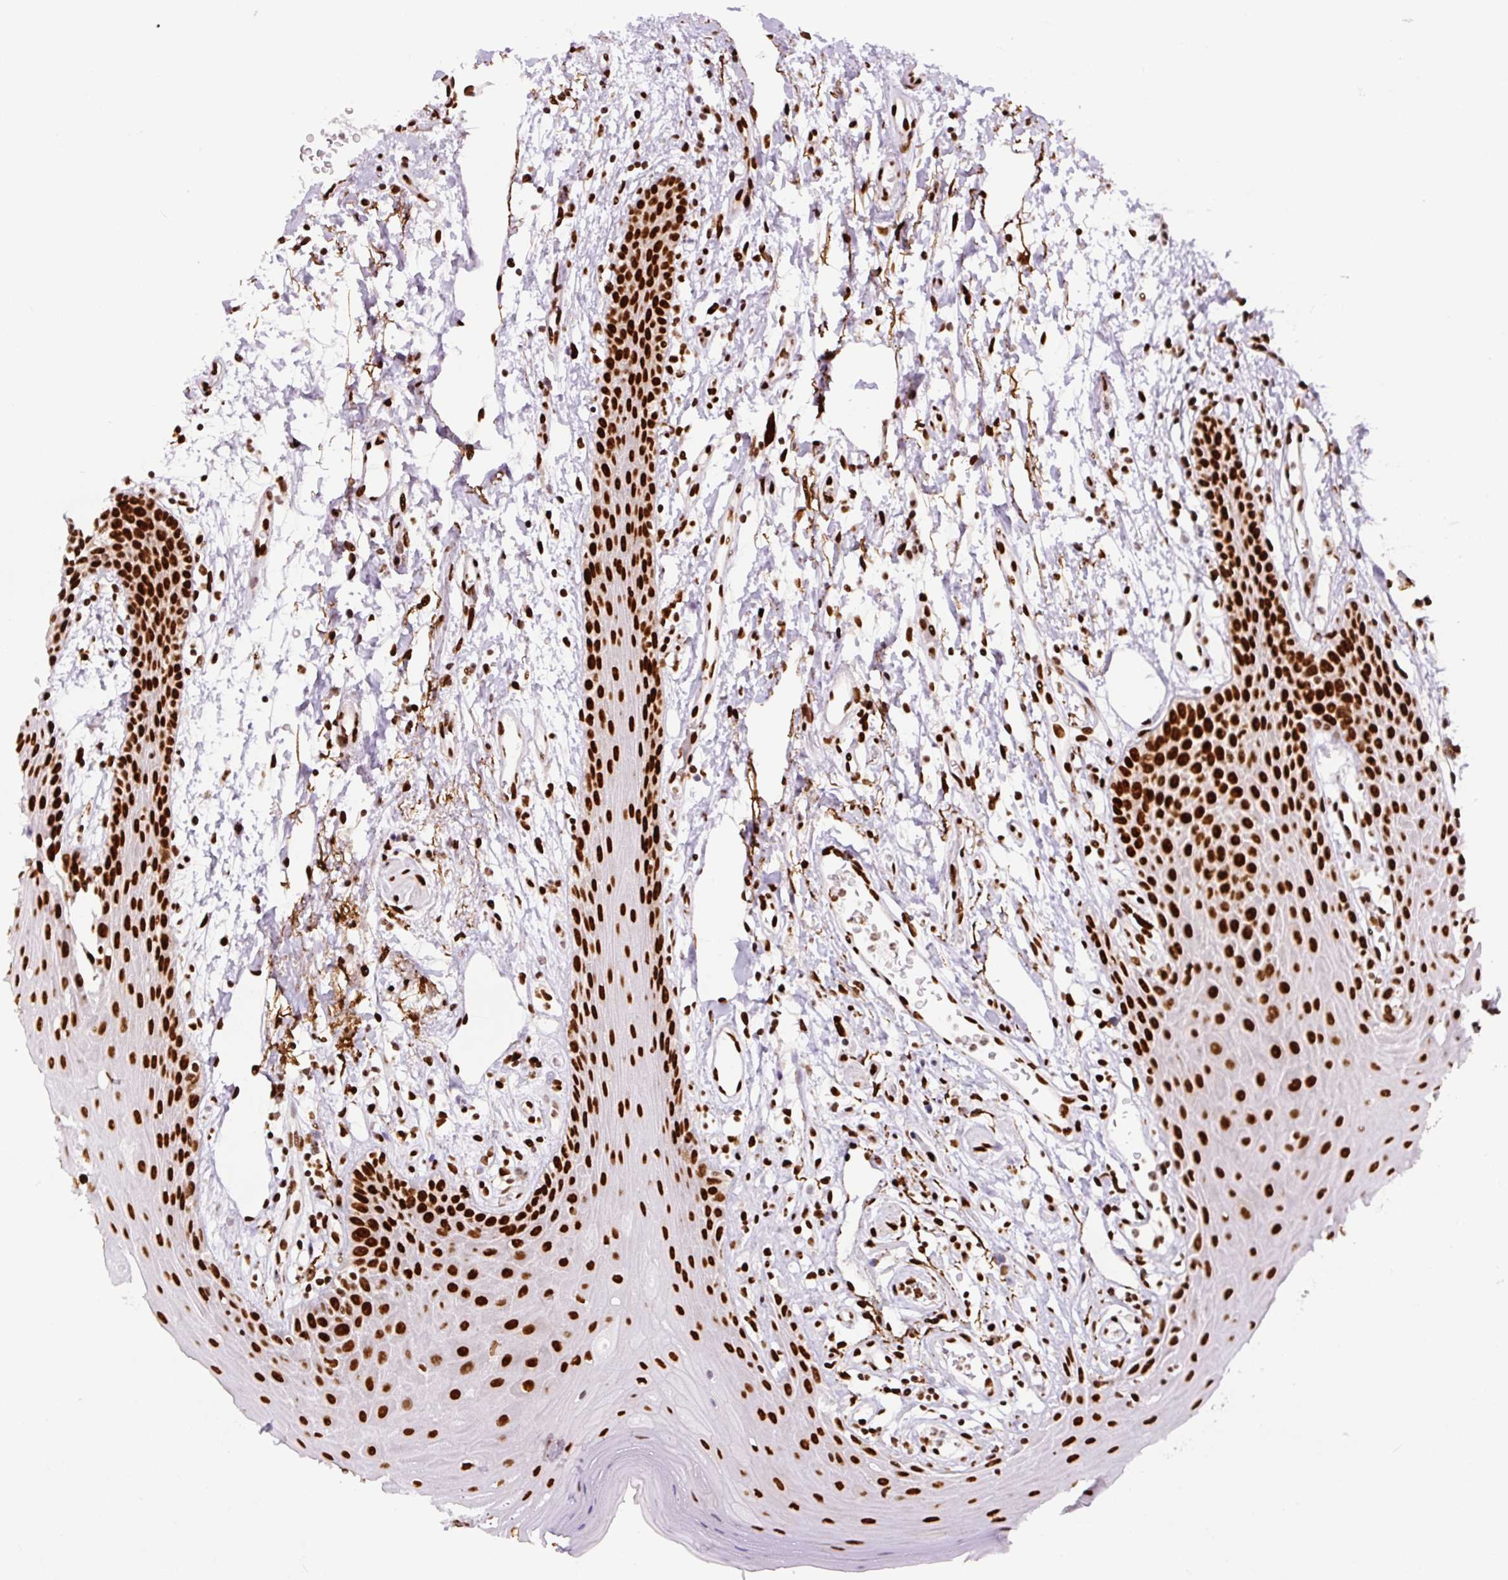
{"staining": {"intensity": "strong", "quantity": ">75%", "location": "nuclear"}, "tissue": "oral mucosa", "cell_type": "Squamous epithelial cells", "image_type": "normal", "snomed": [{"axis": "morphology", "description": "Normal tissue, NOS"}, {"axis": "topography", "description": "Oral tissue"}, {"axis": "topography", "description": "Tounge, NOS"}], "caption": "A micrograph showing strong nuclear staining in about >75% of squamous epithelial cells in benign oral mucosa, as visualized by brown immunohistochemical staining.", "gene": "FUS", "patient": {"sex": "female", "age": 59}}